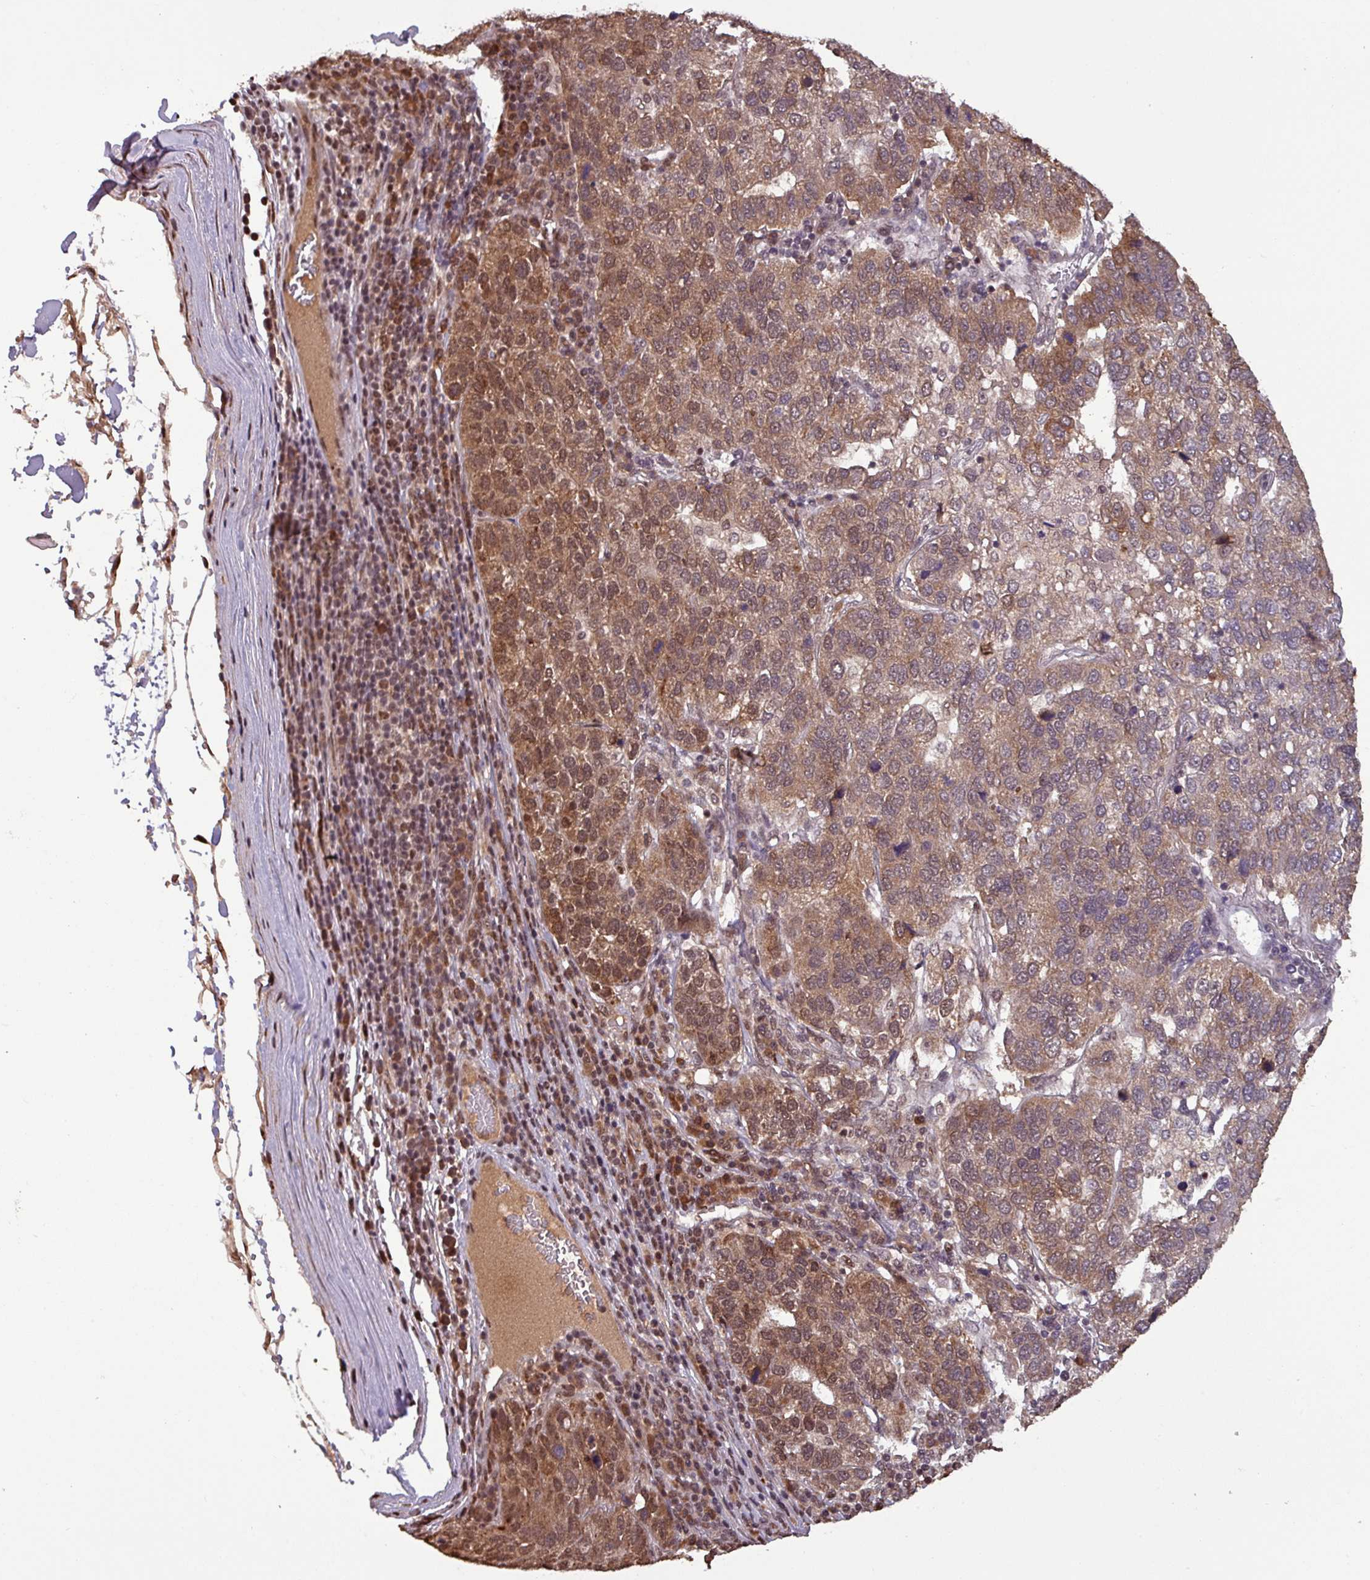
{"staining": {"intensity": "moderate", "quantity": "25%-75%", "location": "cytoplasmic/membranous,nuclear"}, "tissue": "pancreatic cancer", "cell_type": "Tumor cells", "image_type": "cancer", "snomed": [{"axis": "morphology", "description": "Adenocarcinoma, NOS"}, {"axis": "topography", "description": "Pancreas"}], "caption": "Protein analysis of pancreatic cancer (adenocarcinoma) tissue demonstrates moderate cytoplasmic/membranous and nuclear expression in about 25%-75% of tumor cells.", "gene": "NOB1", "patient": {"sex": "female", "age": 61}}